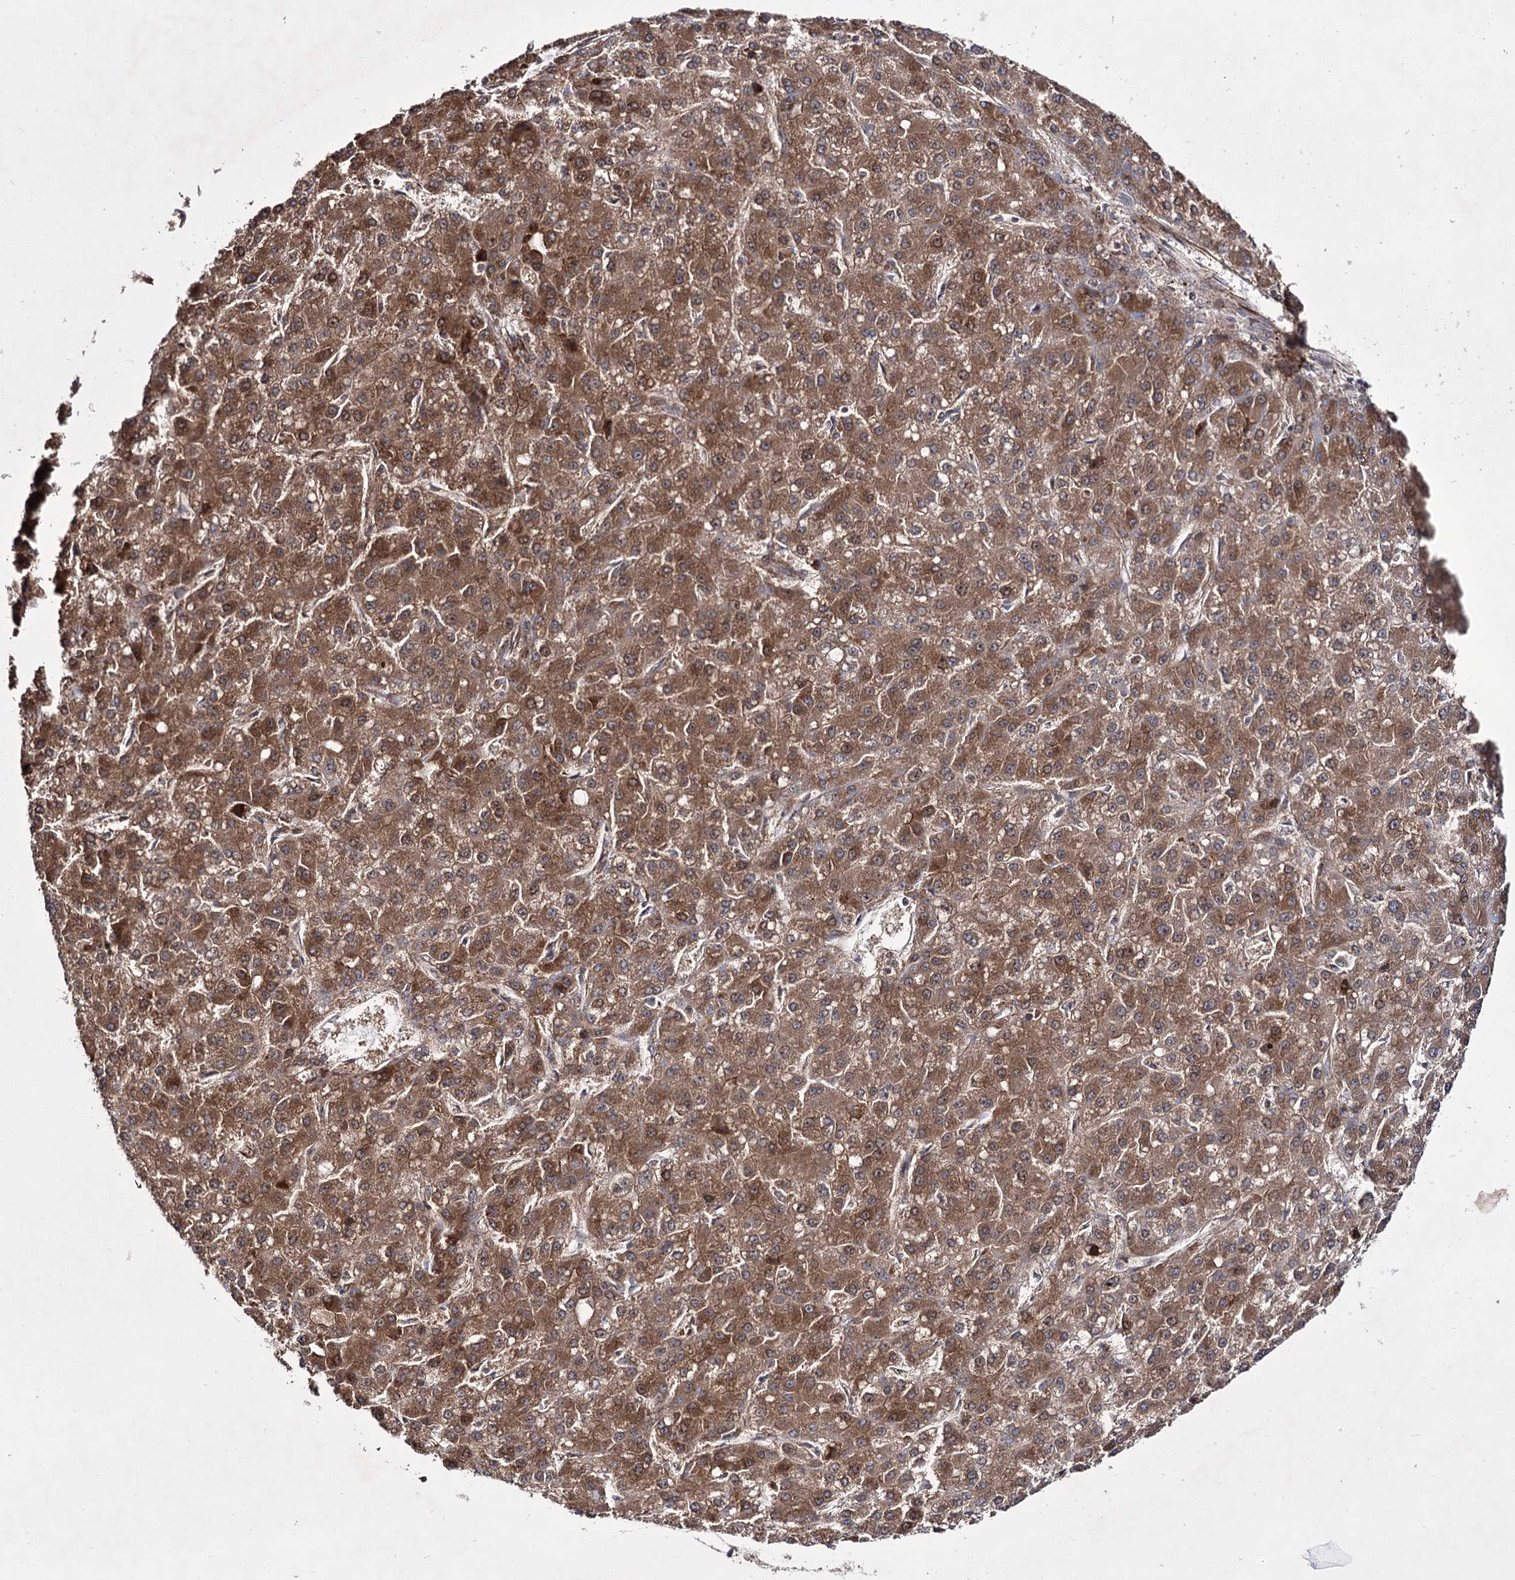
{"staining": {"intensity": "moderate", "quantity": ">75%", "location": "cytoplasmic/membranous"}, "tissue": "liver cancer", "cell_type": "Tumor cells", "image_type": "cancer", "snomed": [{"axis": "morphology", "description": "Carcinoma, Hepatocellular, NOS"}, {"axis": "topography", "description": "Liver"}], "caption": "Immunohistochemical staining of liver hepatocellular carcinoma displays medium levels of moderate cytoplasmic/membranous staining in approximately >75% of tumor cells.", "gene": "HECTD2", "patient": {"sex": "male", "age": 67}}